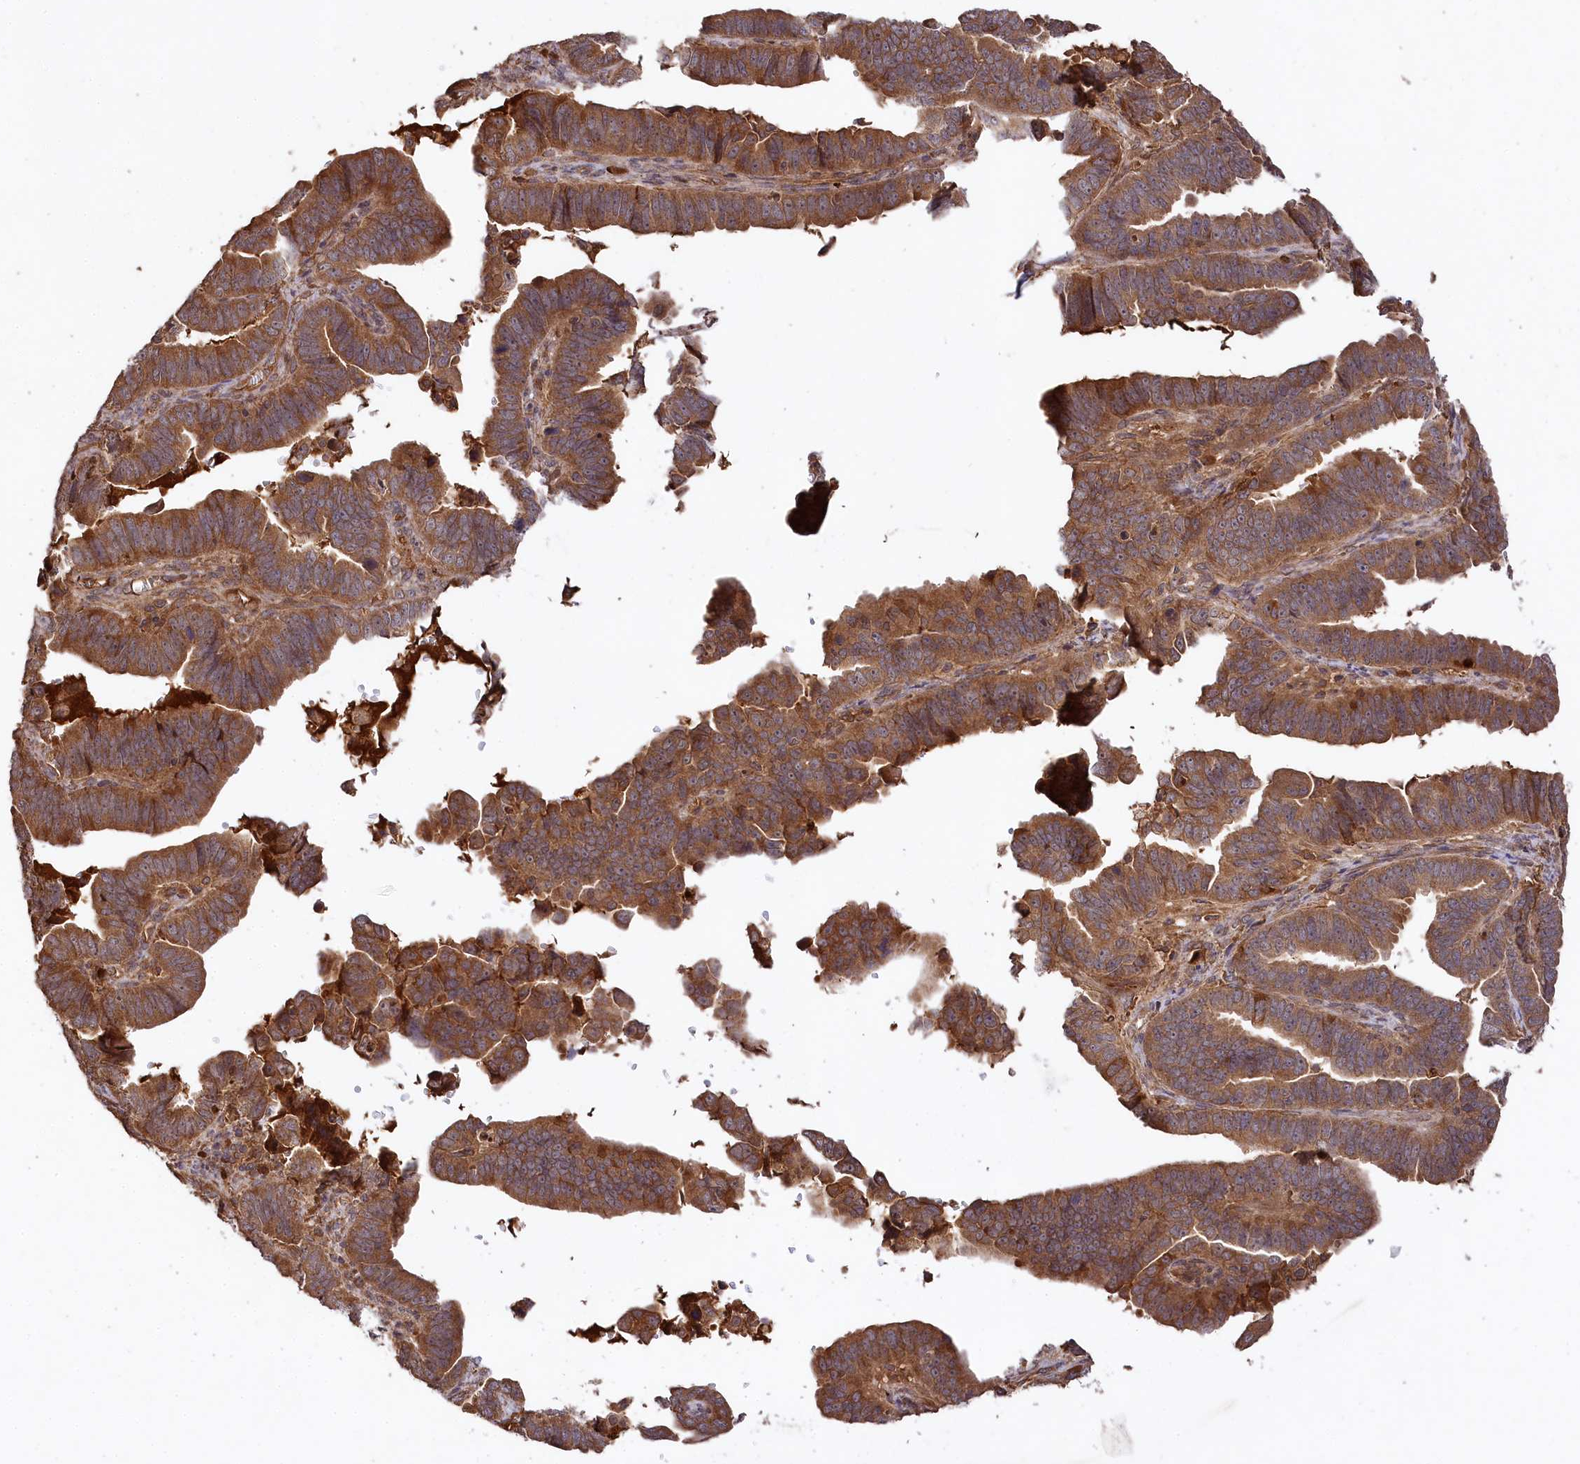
{"staining": {"intensity": "moderate", "quantity": ">75%", "location": "cytoplasmic/membranous"}, "tissue": "endometrial cancer", "cell_type": "Tumor cells", "image_type": "cancer", "snomed": [{"axis": "morphology", "description": "Adenocarcinoma, NOS"}, {"axis": "topography", "description": "Endometrium"}], "caption": "Immunohistochemistry of endometrial cancer (adenocarcinoma) demonstrates medium levels of moderate cytoplasmic/membranous positivity in approximately >75% of tumor cells. The staining was performed using DAB, with brown indicating positive protein expression. Nuclei are stained blue with hematoxylin.", "gene": "MCF2L2", "patient": {"sex": "female", "age": 75}}